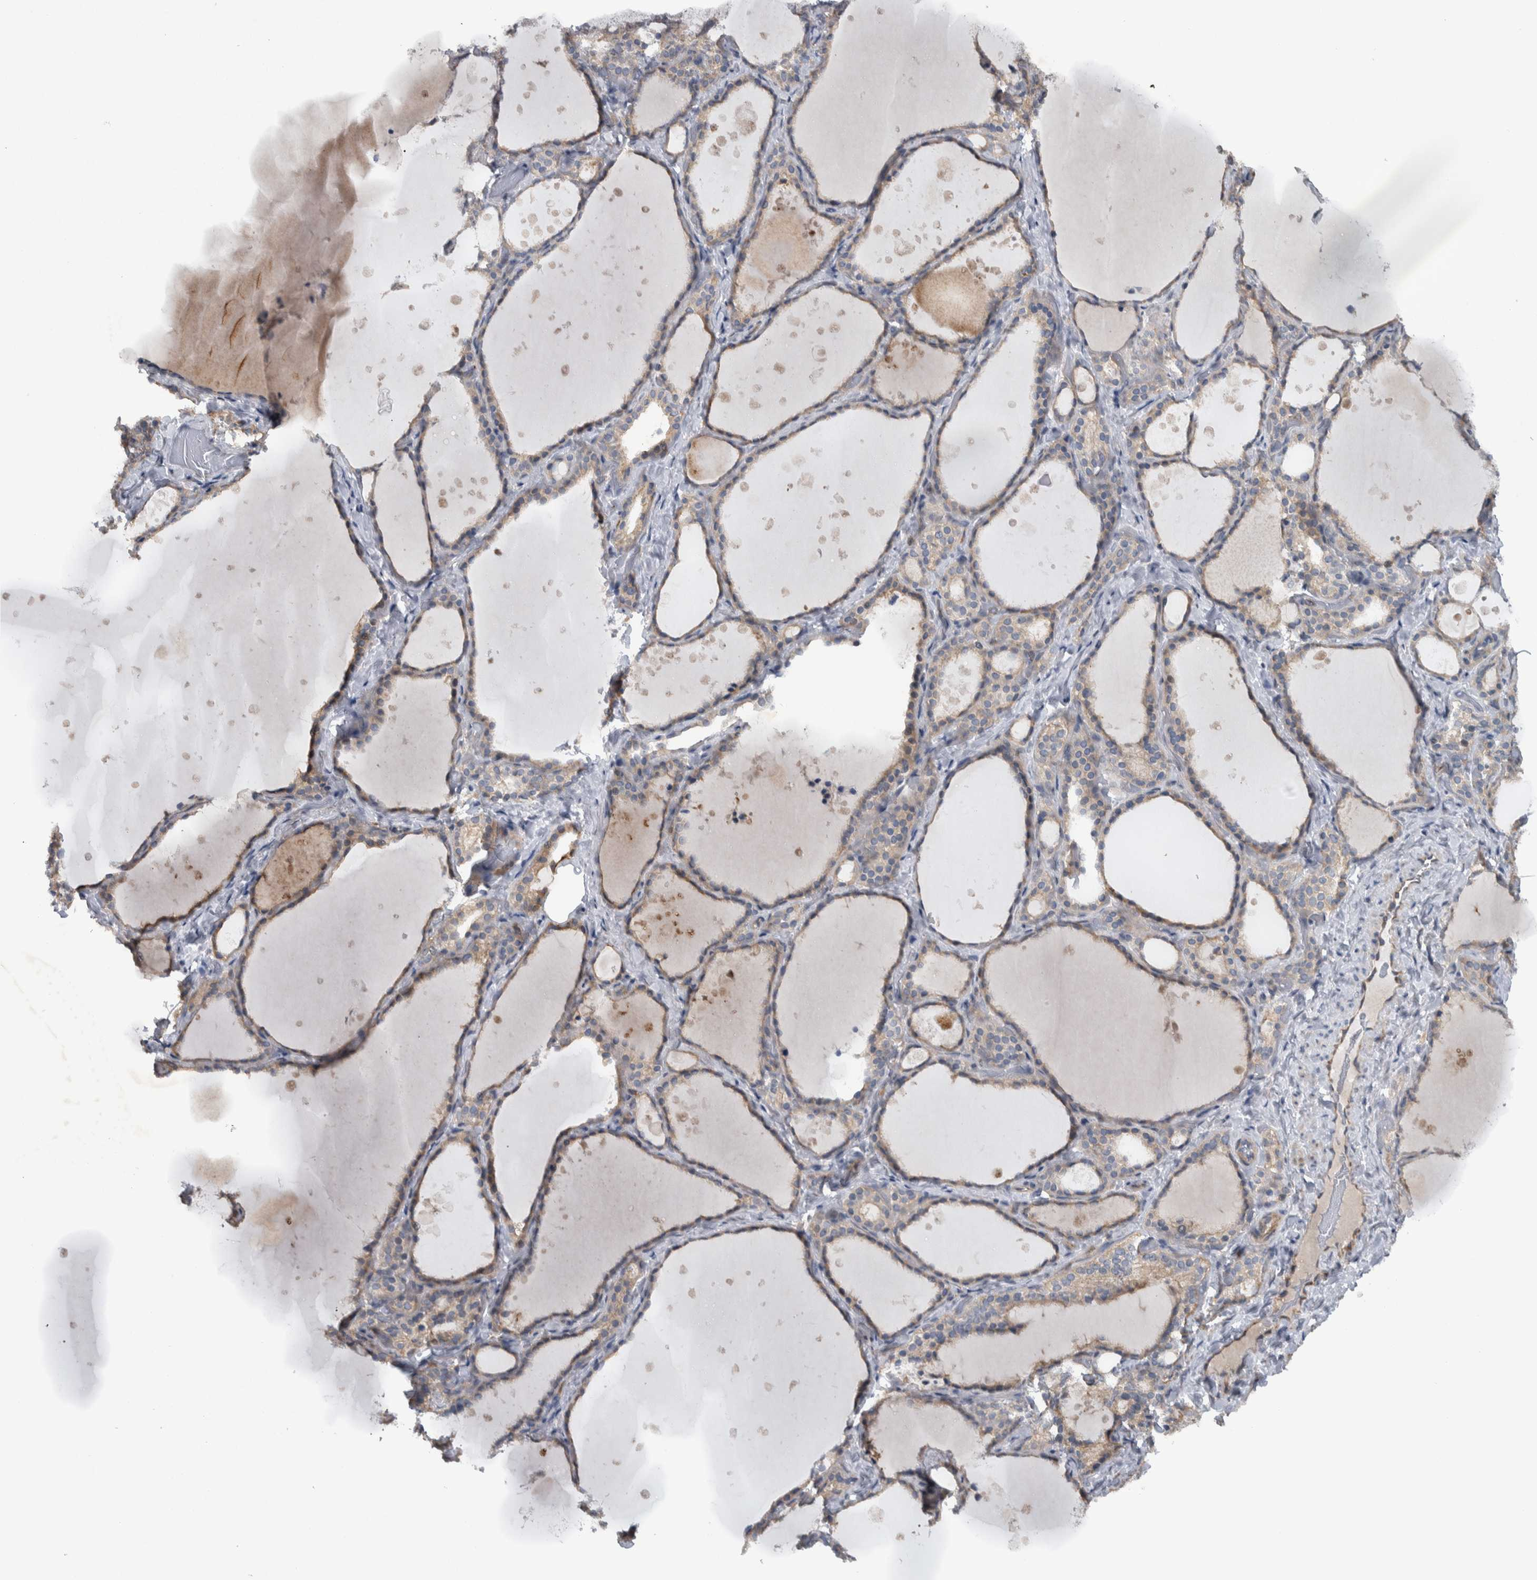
{"staining": {"intensity": "weak", "quantity": "25%-75%", "location": "cytoplasmic/membranous"}, "tissue": "thyroid gland", "cell_type": "Glandular cells", "image_type": "normal", "snomed": [{"axis": "morphology", "description": "Normal tissue, NOS"}, {"axis": "topography", "description": "Thyroid gland"}], "caption": "About 25%-75% of glandular cells in unremarkable thyroid gland reveal weak cytoplasmic/membranous protein staining as visualized by brown immunohistochemical staining.", "gene": "NT5C2", "patient": {"sex": "female", "age": 44}}